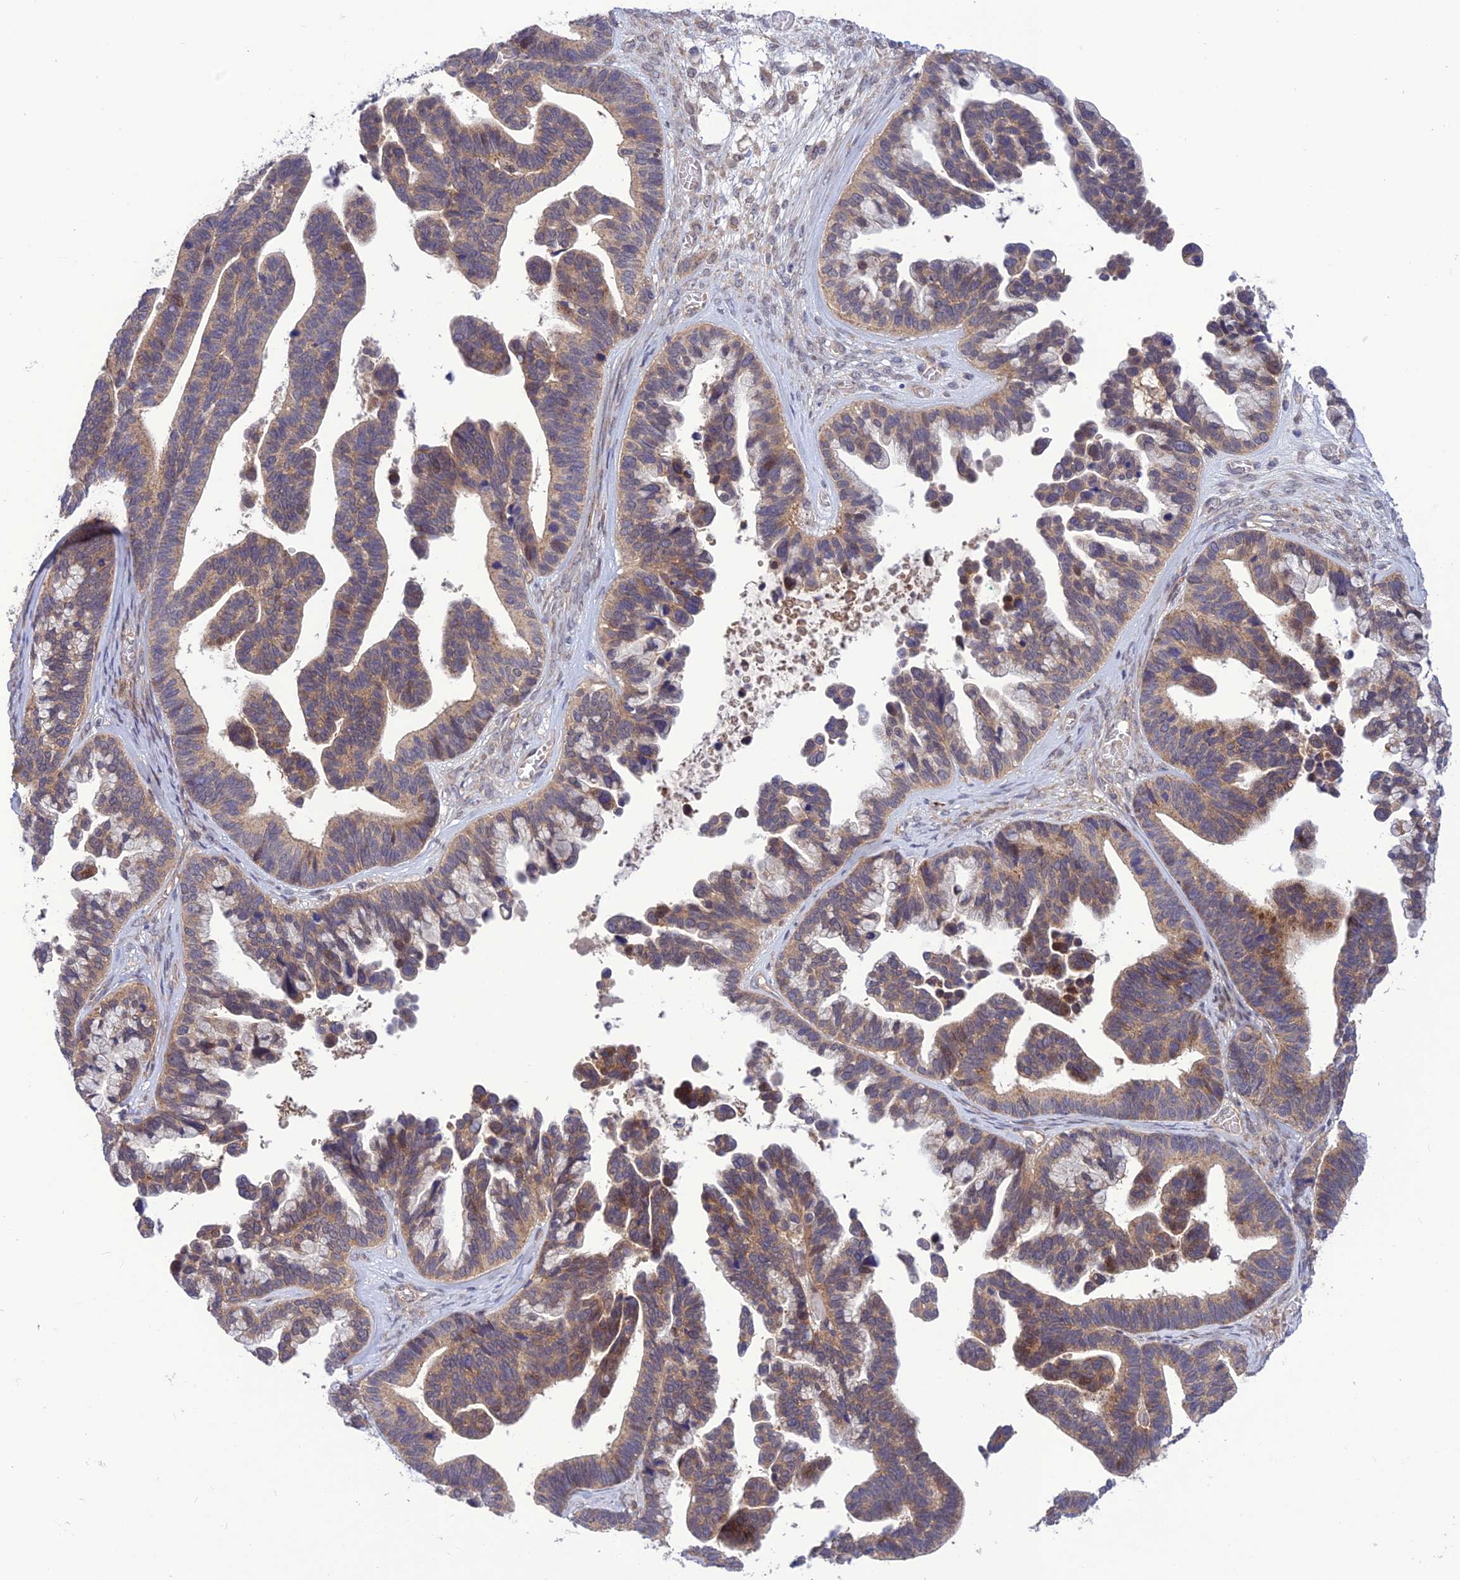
{"staining": {"intensity": "weak", "quantity": ">75%", "location": "cytoplasmic/membranous"}, "tissue": "ovarian cancer", "cell_type": "Tumor cells", "image_type": "cancer", "snomed": [{"axis": "morphology", "description": "Cystadenocarcinoma, serous, NOS"}, {"axis": "topography", "description": "Ovary"}], "caption": "Immunohistochemistry (DAB (3,3'-diaminobenzidine)) staining of human ovarian cancer reveals weak cytoplasmic/membranous protein expression in approximately >75% of tumor cells.", "gene": "UROS", "patient": {"sex": "female", "age": 56}}